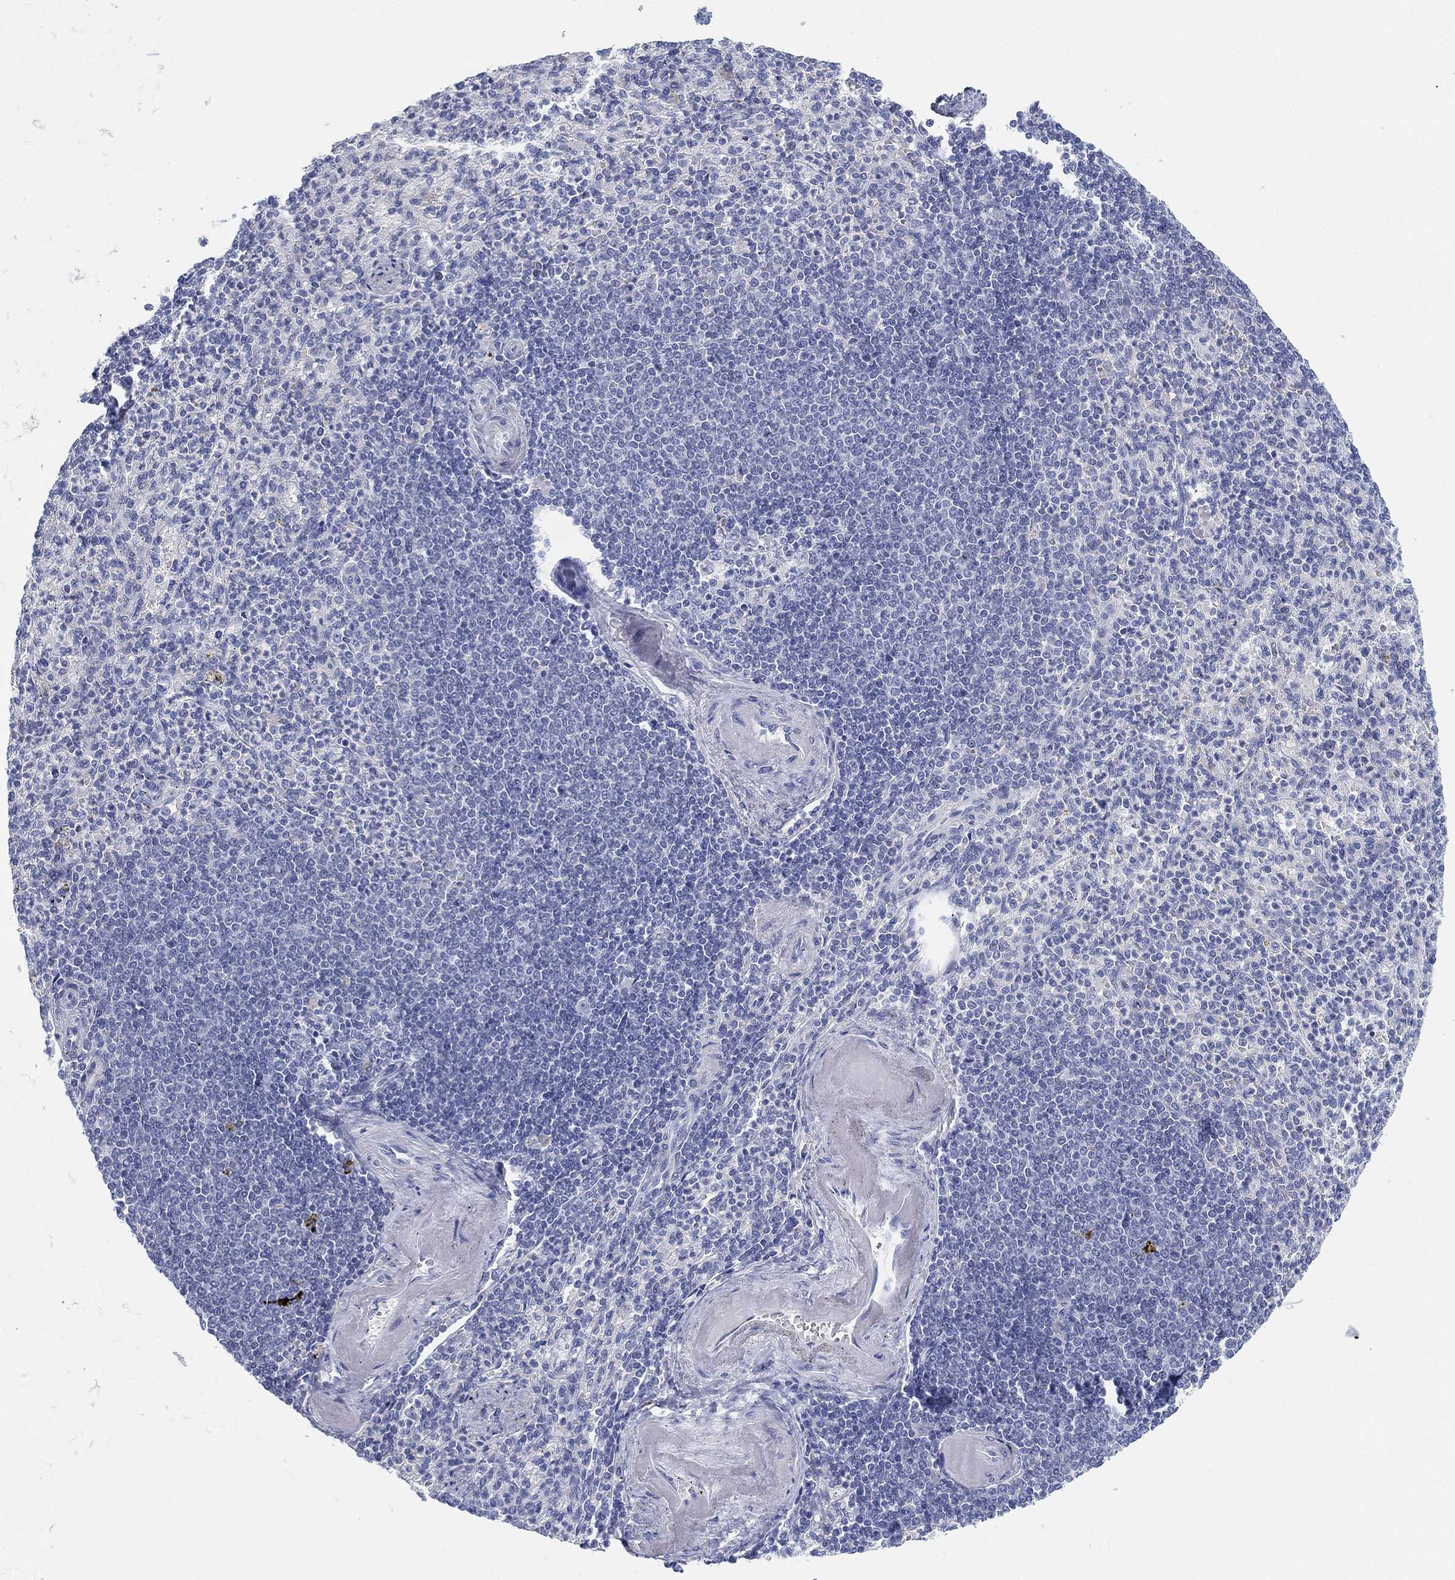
{"staining": {"intensity": "negative", "quantity": "none", "location": "none"}, "tissue": "spleen", "cell_type": "Cells in red pulp", "image_type": "normal", "snomed": [{"axis": "morphology", "description": "Normal tissue, NOS"}, {"axis": "topography", "description": "Spleen"}], "caption": "This is a photomicrograph of immunohistochemistry (IHC) staining of normal spleen, which shows no expression in cells in red pulp. The staining is performed using DAB brown chromogen with nuclei counter-stained in using hematoxylin.", "gene": "GCNA", "patient": {"sex": "female", "age": 74}}